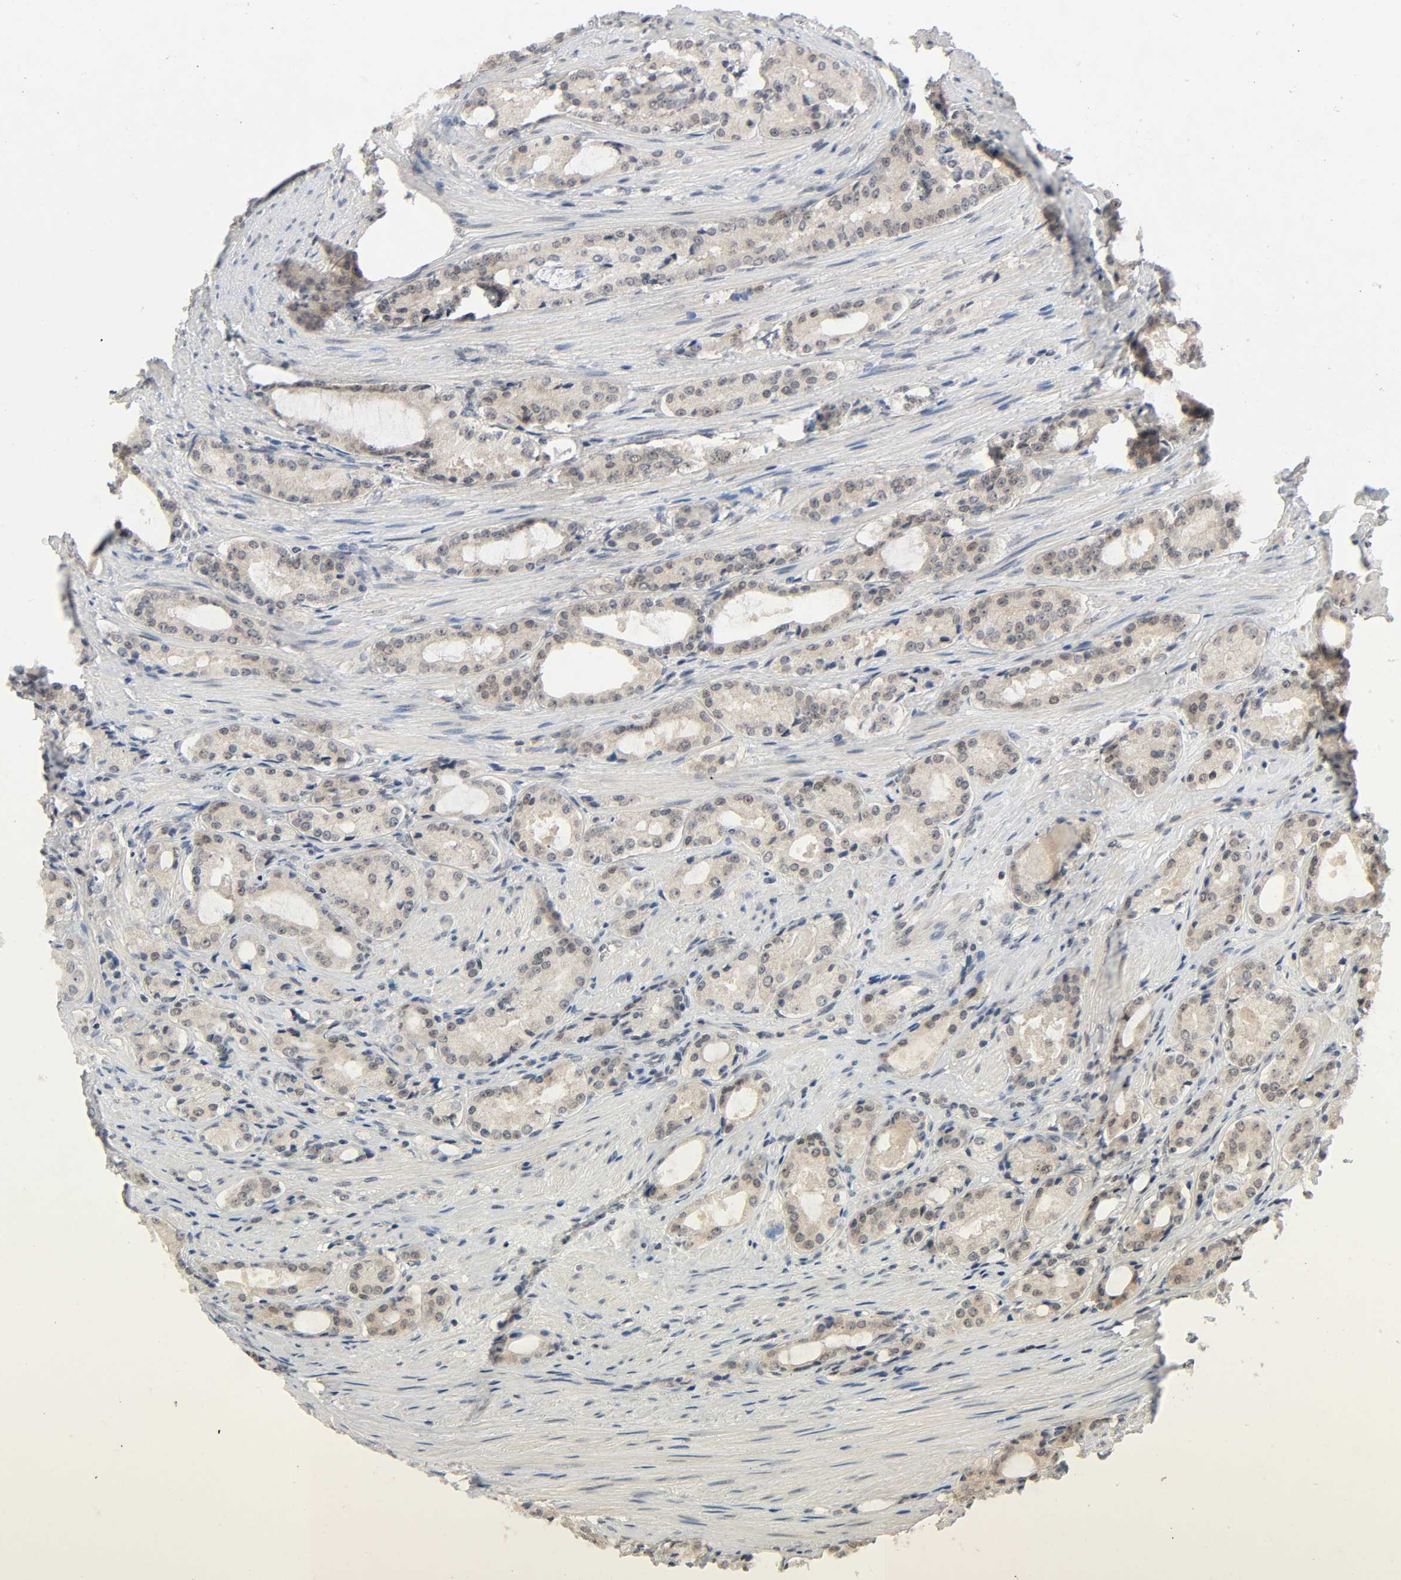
{"staining": {"intensity": "weak", "quantity": "25%-75%", "location": "cytoplasmic/membranous,nuclear"}, "tissue": "prostate cancer", "cell_type": "Tumor cells", "image_type": "cancer", "snomed": [{"axis": "morphology", "description": "Adenocarcinoma, High grade"}, {"axis": "topography", "description": "Prostate"}], "caption": "High-grade adenocarcinoma (prostate) tissue displays weak cytoplasmic/membranous and nuclear positivity in approximately 25%-75% of tumor cells (Brightfield microscopy of DAB IHC at high magnification).", "gene": "MAPKAPK5", "patient": {"sex": "male", "age": 72}}